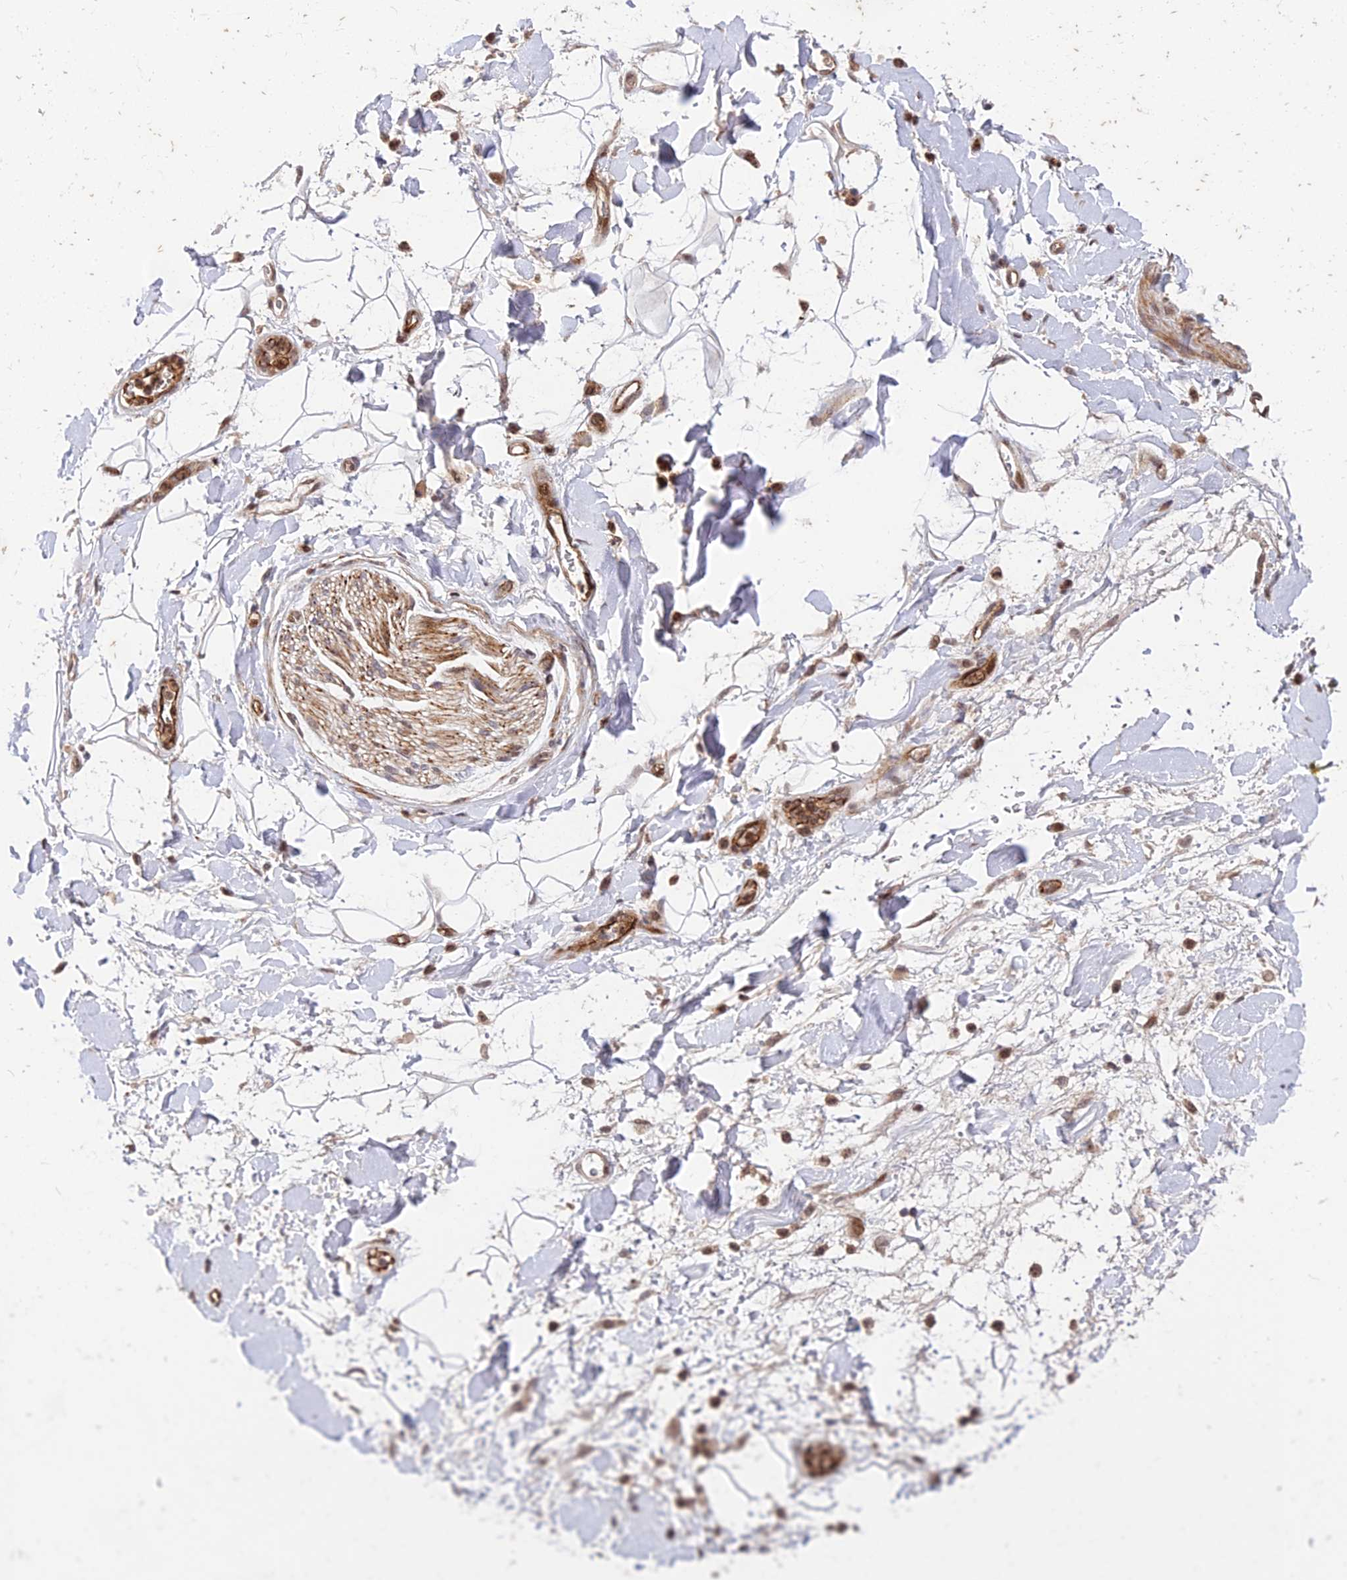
{"staining": {"intensity": "moderate", "quantity": ">75%", "location": "nuclear"}, "tissue": "adipose tissue", "cell_type": "Adipocytes", "image_type": "normal", "snomed": [{"axis": "morphology", "description": "Normal tissue, NOS"}, {"axis": "morphology", "description": "Adenocarcinoma, NOS"}, {"axis": "topography", "description": "Pancreas"}, {"axis": "topography", "description": "Peripheral nerve tissue"}], "caption": "The immunohistochemical stain shows moderate nuclear staining in adipocytes of benign adipose tissue.", "gene": "ZNF85", "patient": {"sex": "male", "age": 59}}